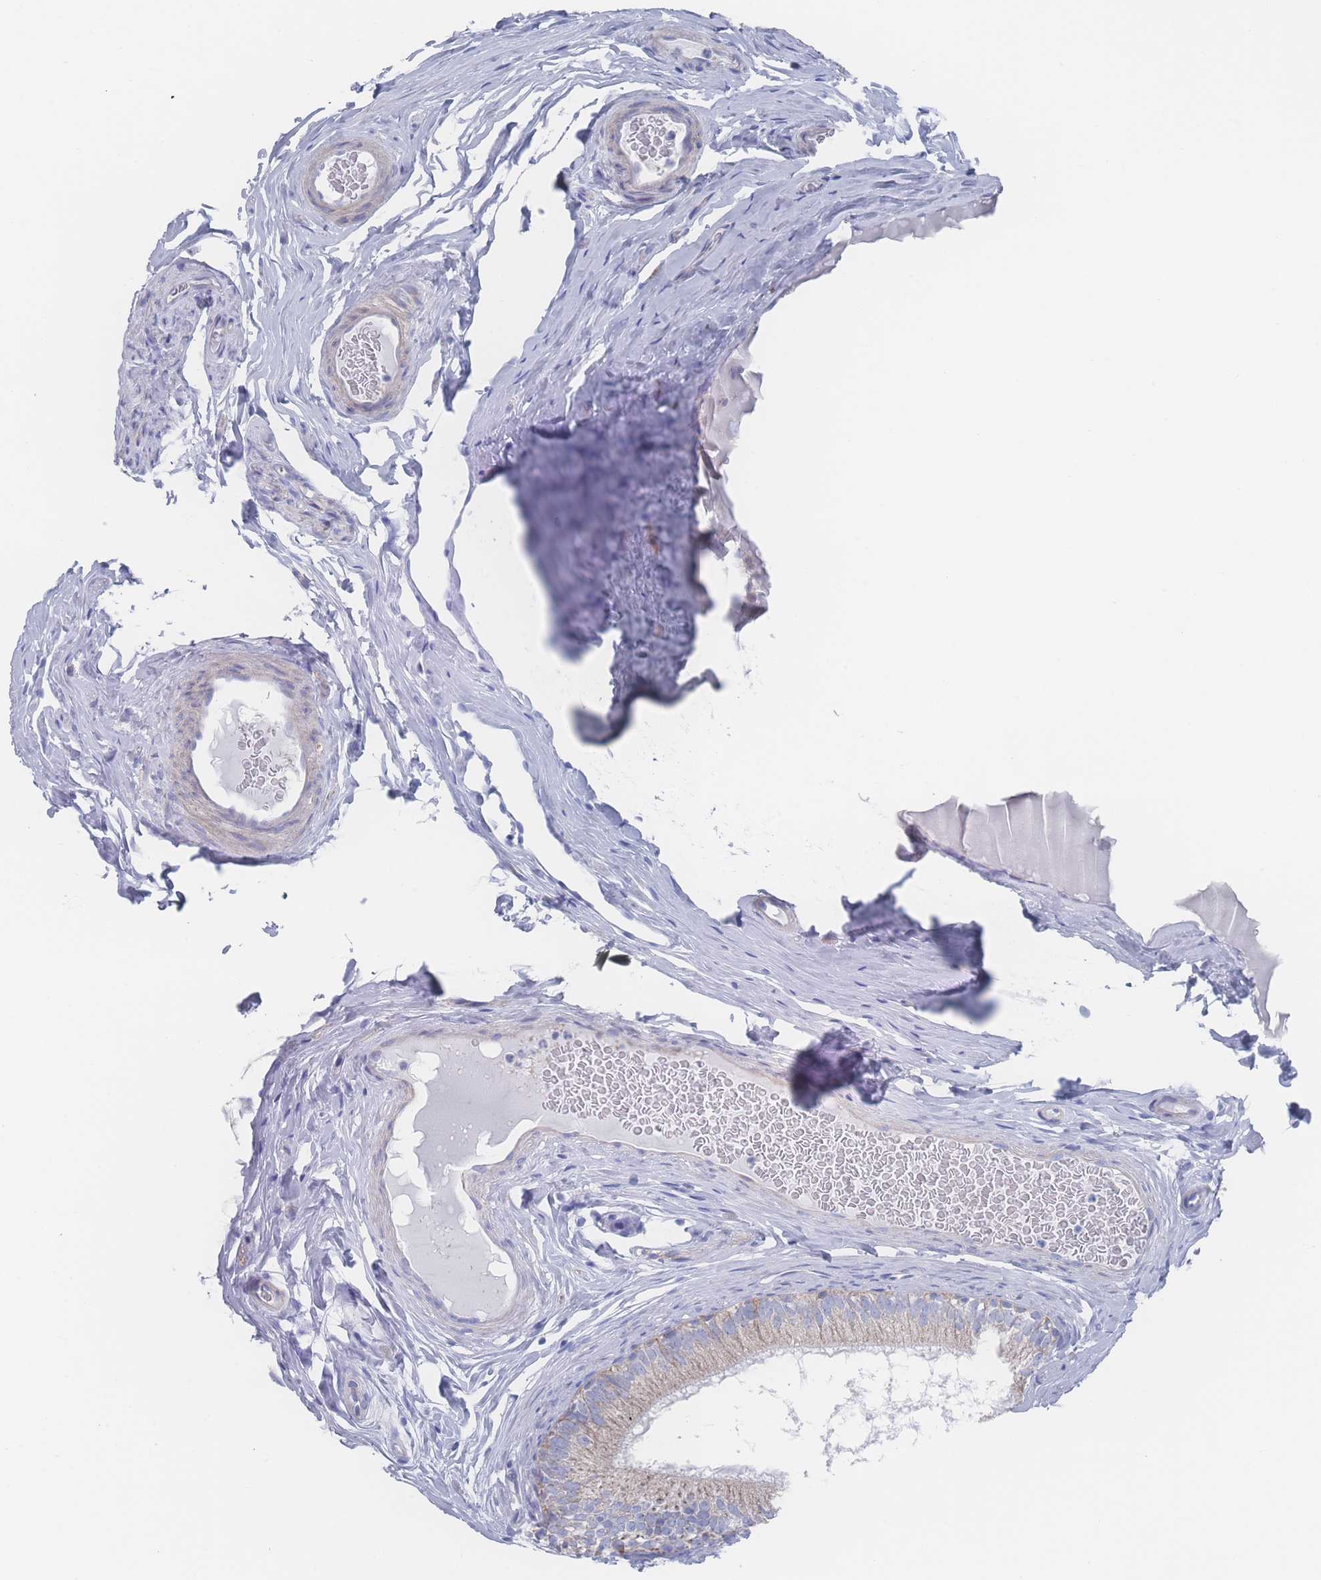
{"staining": {"intensity": "moderate", "quantity": "25%-75%", "location": "cytoplasmic/membranous"}, "tissue": "epididymis", "cell_type": "Glandular cells", "image_type": "normal", "snomed": [{"axis": "morphology", "description": "Normal tissue, NOS"}, {"axis": "topography", "description": "Epididymis"}], "caption": "IHC image of benign epididymis stained for a protein (brown), which demonstrates medium levels of moderate cytoplasmic/membranous positivity in approximately 25%-75% of glandular cells.", "gene": "SNPH", "patient": {"sex": "male", "age": 25}}